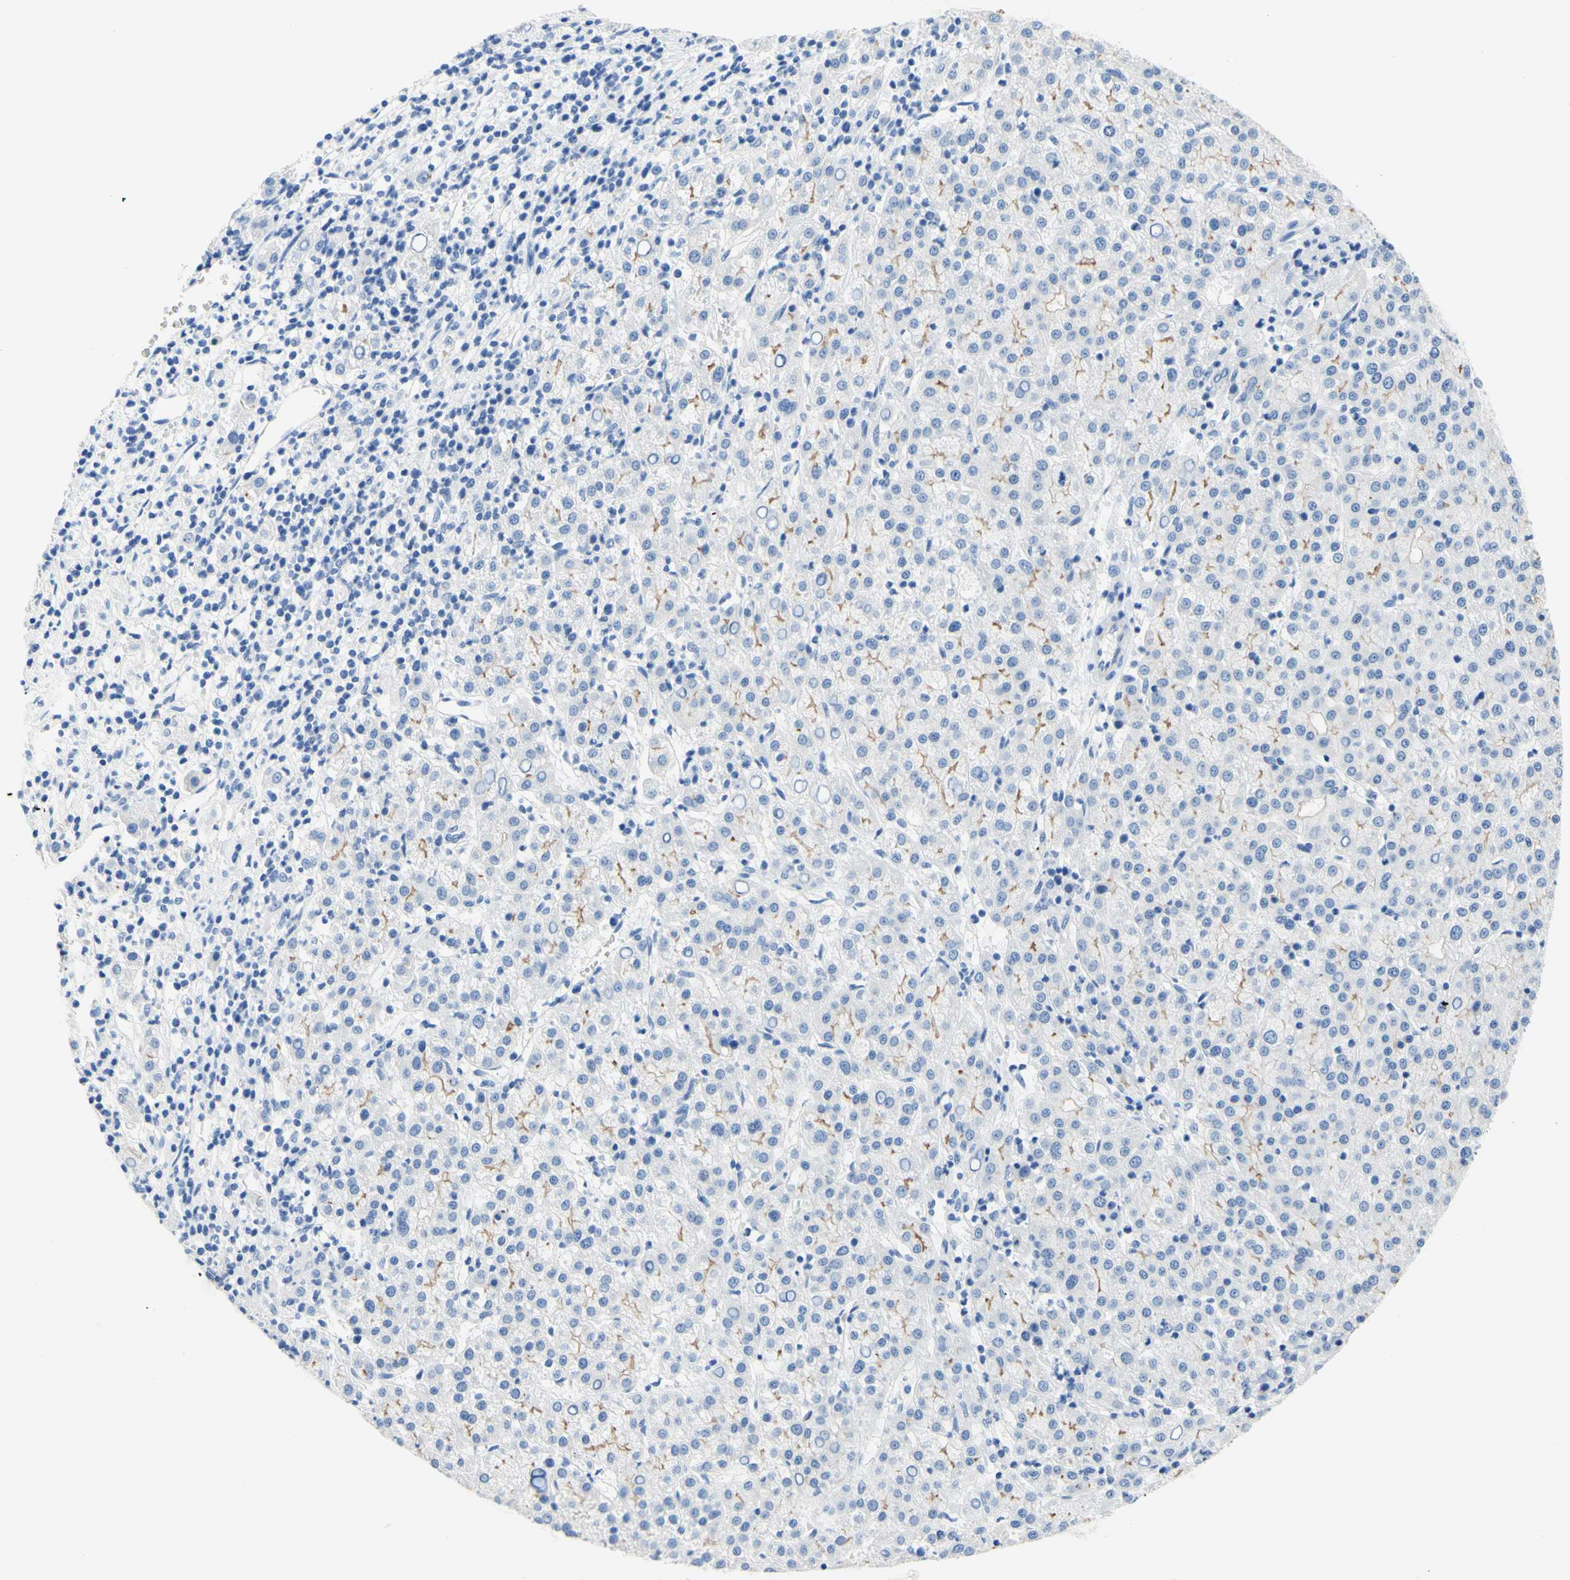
{"staining": {"intensity": "negative", "quantity": "none", "location": "none"}, "tissue": "liver cancer", "cell_type": "Tumor cells", "image_type": "cancer", "snomed": [{"axis": "morphology", "description": "Carcinoma, Hepatocellular, NOS"}, {"axis": "topography", "description": "Liver"}], "caption": "High power microscopy micrograph of an immunohistochemistry micrograph of hepatocellular carcinoma (liver), revealing no significant staining in tumor cells.", "gene": "HPCA", "patient": {"sex": "female", "age": 58}}